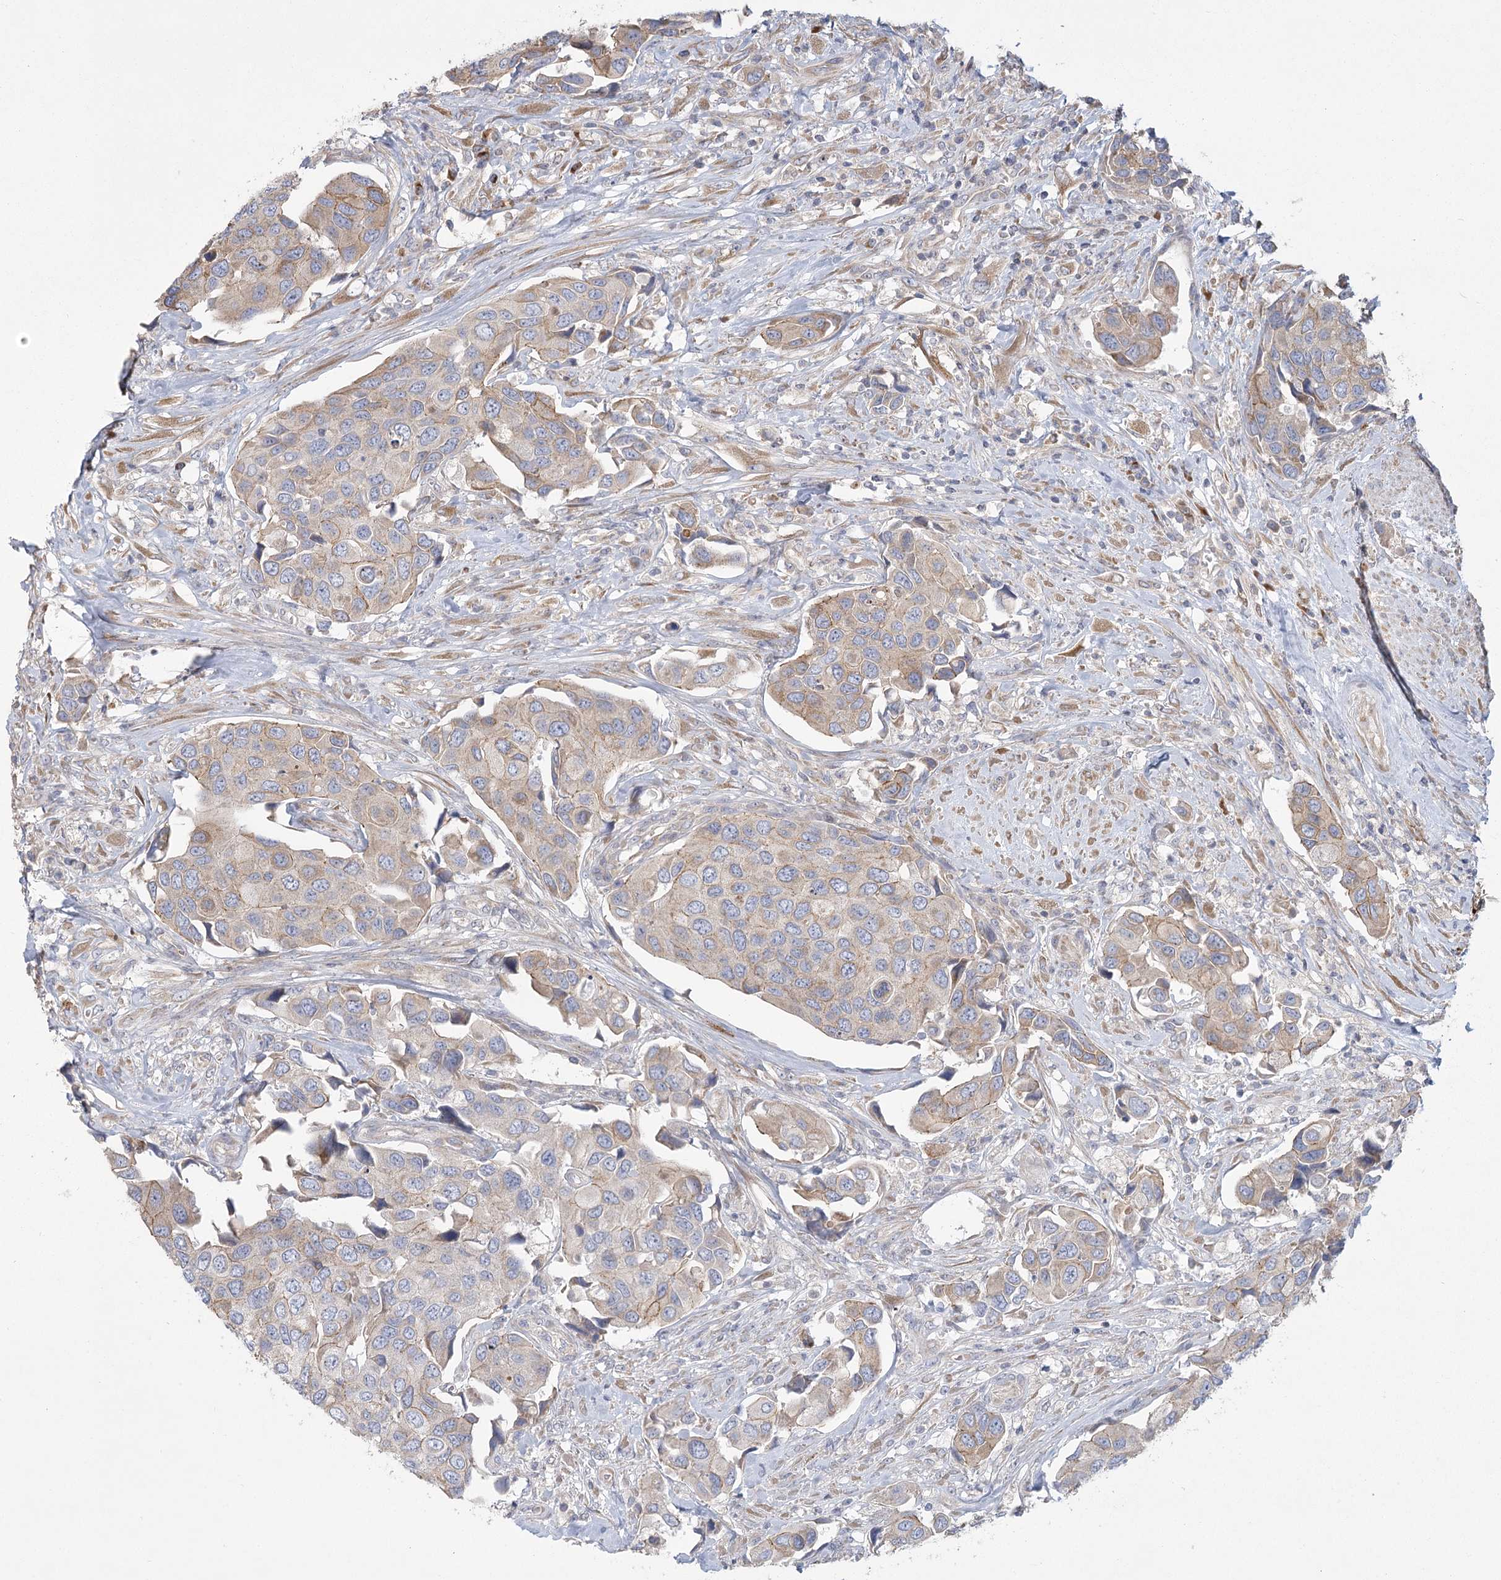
{"staining": {"intensity": "moderate", "quantity": "<25%", "location": "cytoplasmic/membranous"}, "tissue": "urothelial cancer", "cell_type": "Tumor cells", "image_type": "cancer", "snomed": [{"axis": "morphology", "description": "Urothelial carcinoma, High grade"}, {"axis": "topography", "description": "Urinary bladder"}], "caption": "This histopathology image demonstrates immunohistochemistry staining of high-grade urothelial carcinoma, with low moderate cytoplasmic/membranous expression in about <25% of tumor cells.", "gene": "CNTLN", "patient": {"sex": "male", "age": 74}}